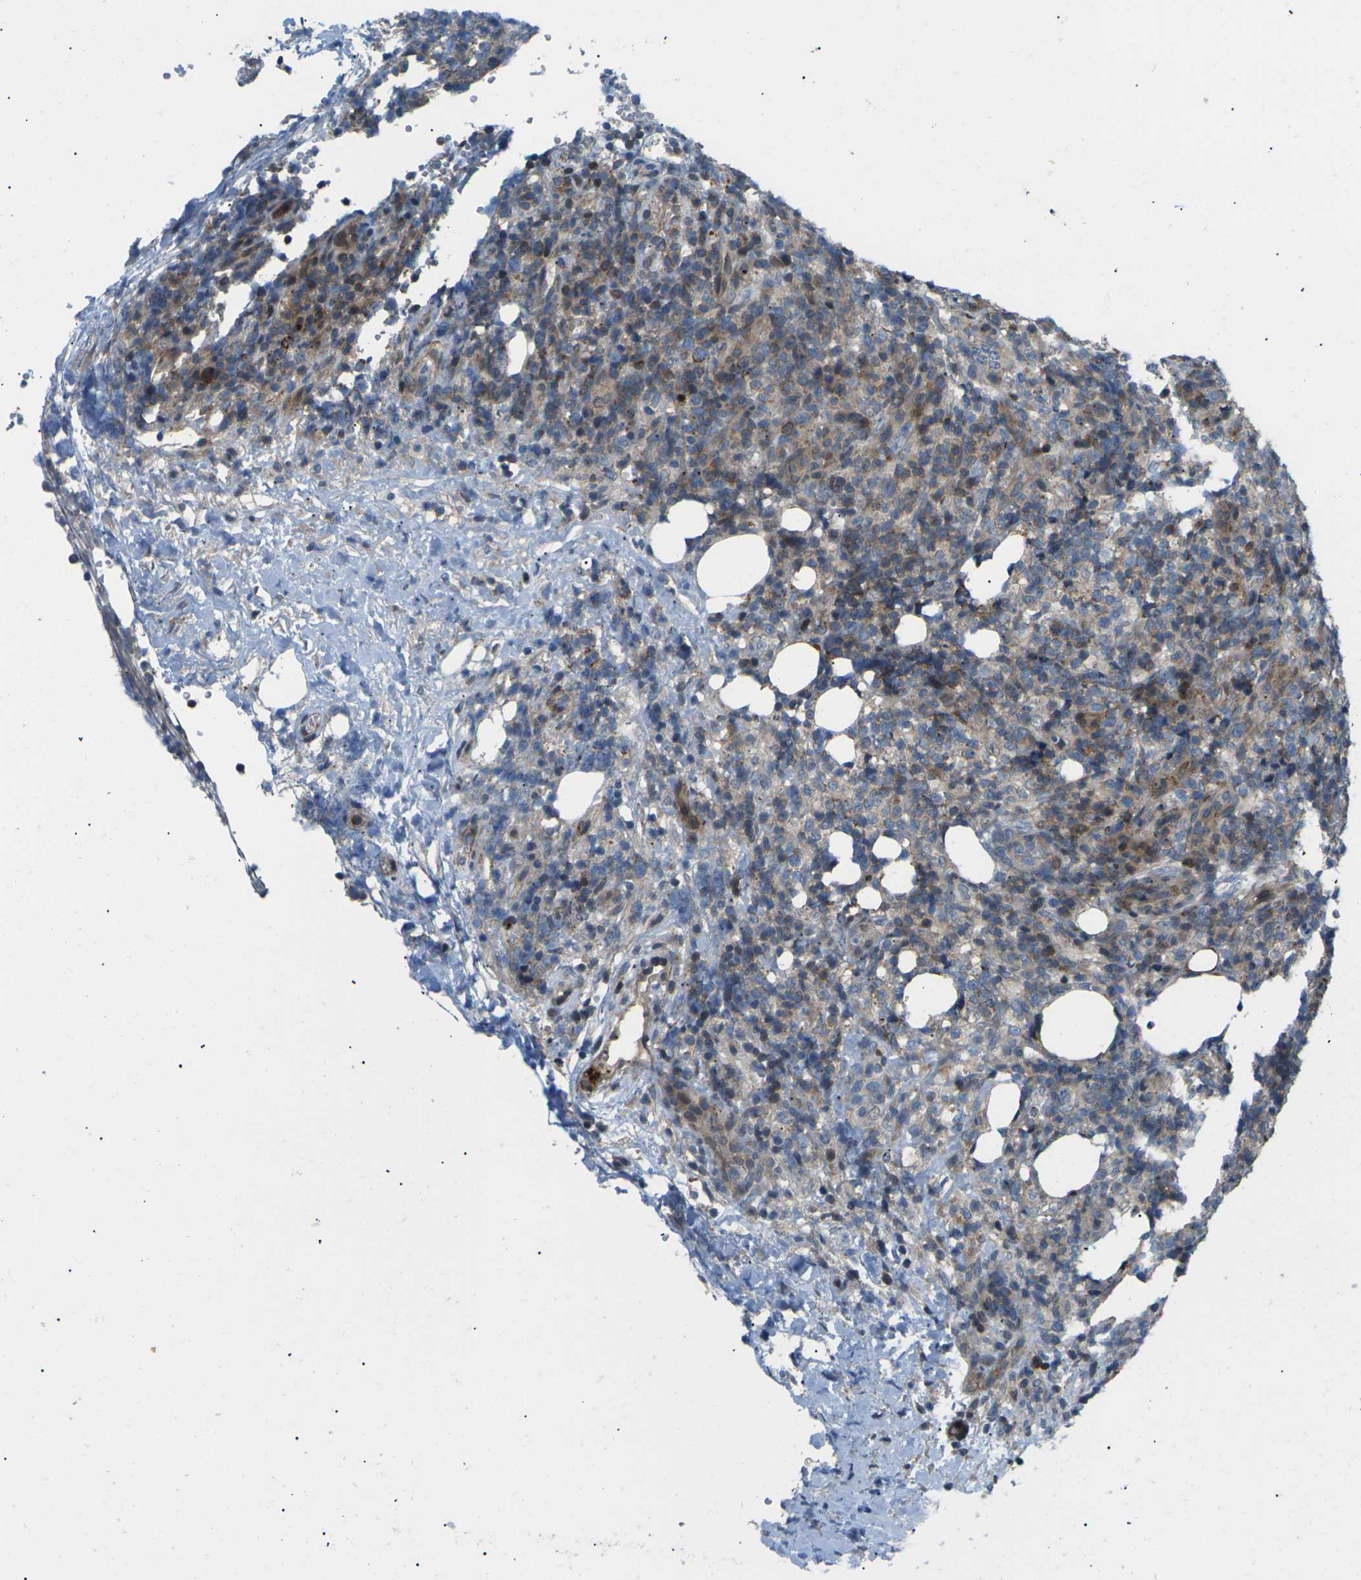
{"staining": {"intensity": "weak", "quantity": "25%-75%", "location": "cytoplasmic/membranous"}, "tissue": "lymphoma", "cell_type": "Tumor cells", "image_type": "cancer", "snomed": [{"axis": "morphology", "description": "Malignant lymphoma, non-Hodgkin's type, High grade"}, {"axis": "topography", "description": "Lymph node"}], "caption": "Immunohistochemical staining of human lymphoma exhibits weak cytoplasmic/membranous protein positivity in approximately 25%-75% of tumor cells.", "gene": "RPS6KA3", "patient": {"sex": "female", "age": 76}}